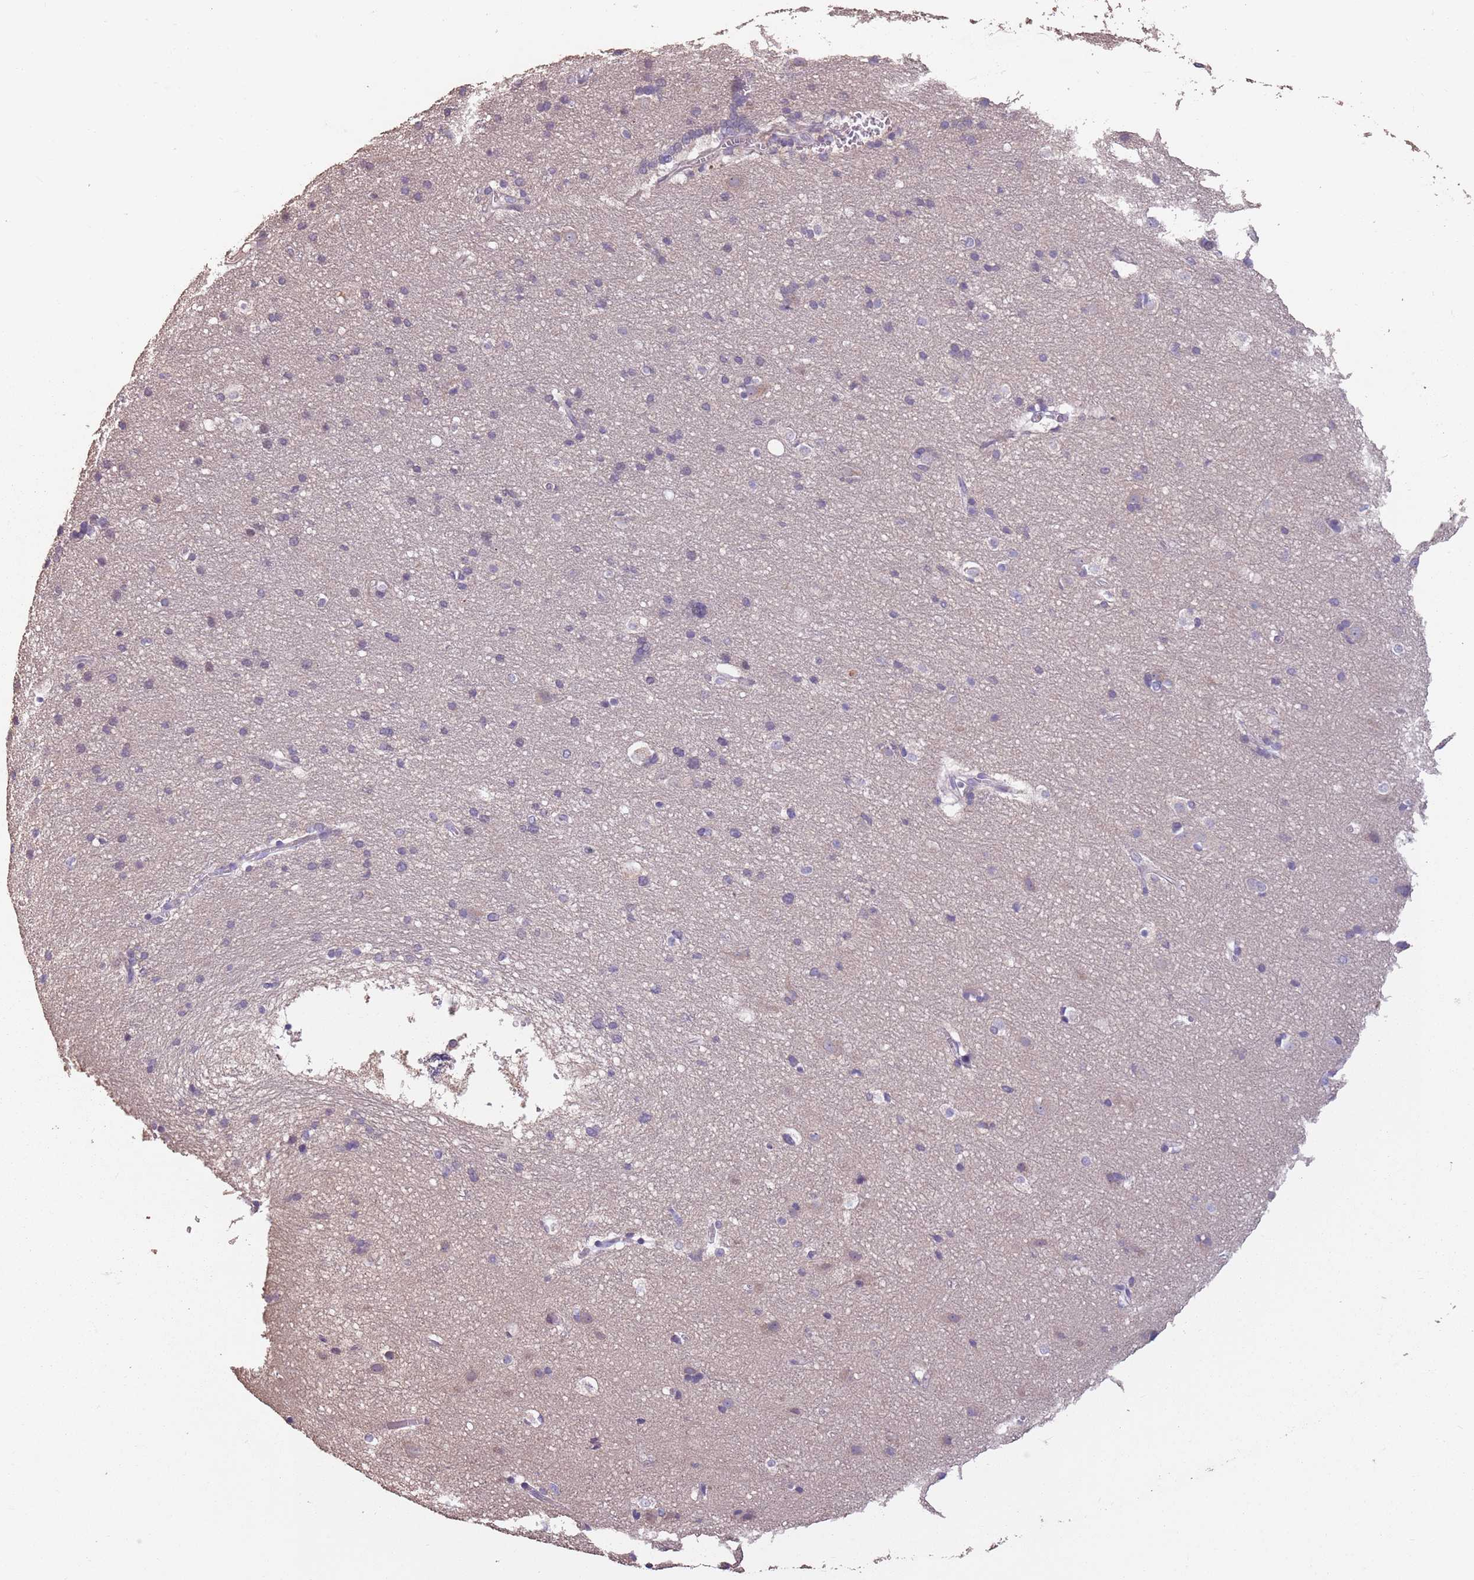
{"staining": {"intensity": "weak", "quantity": "25%-75%", "location": "cytoplasmic/membranous"}, "tissue": "cerebral cortex", "cell_type": "Endothelial cells", "image_type": "normal", "snomed": [{"axis": "morphology", "description": "Normal tissue, NOS"}, {"axis": "topography", "description": "Cerebral cortex"}], "caption": "IHC photomicrograph of benign human cerebral cortex stained for a protein (brown), which displays low levels of weak cytoplasmic/membranous expression in about 25%-75% of endothelial cells.", "gene": "MBD3L1", "patient": {"sex": "male", "age": 54}}